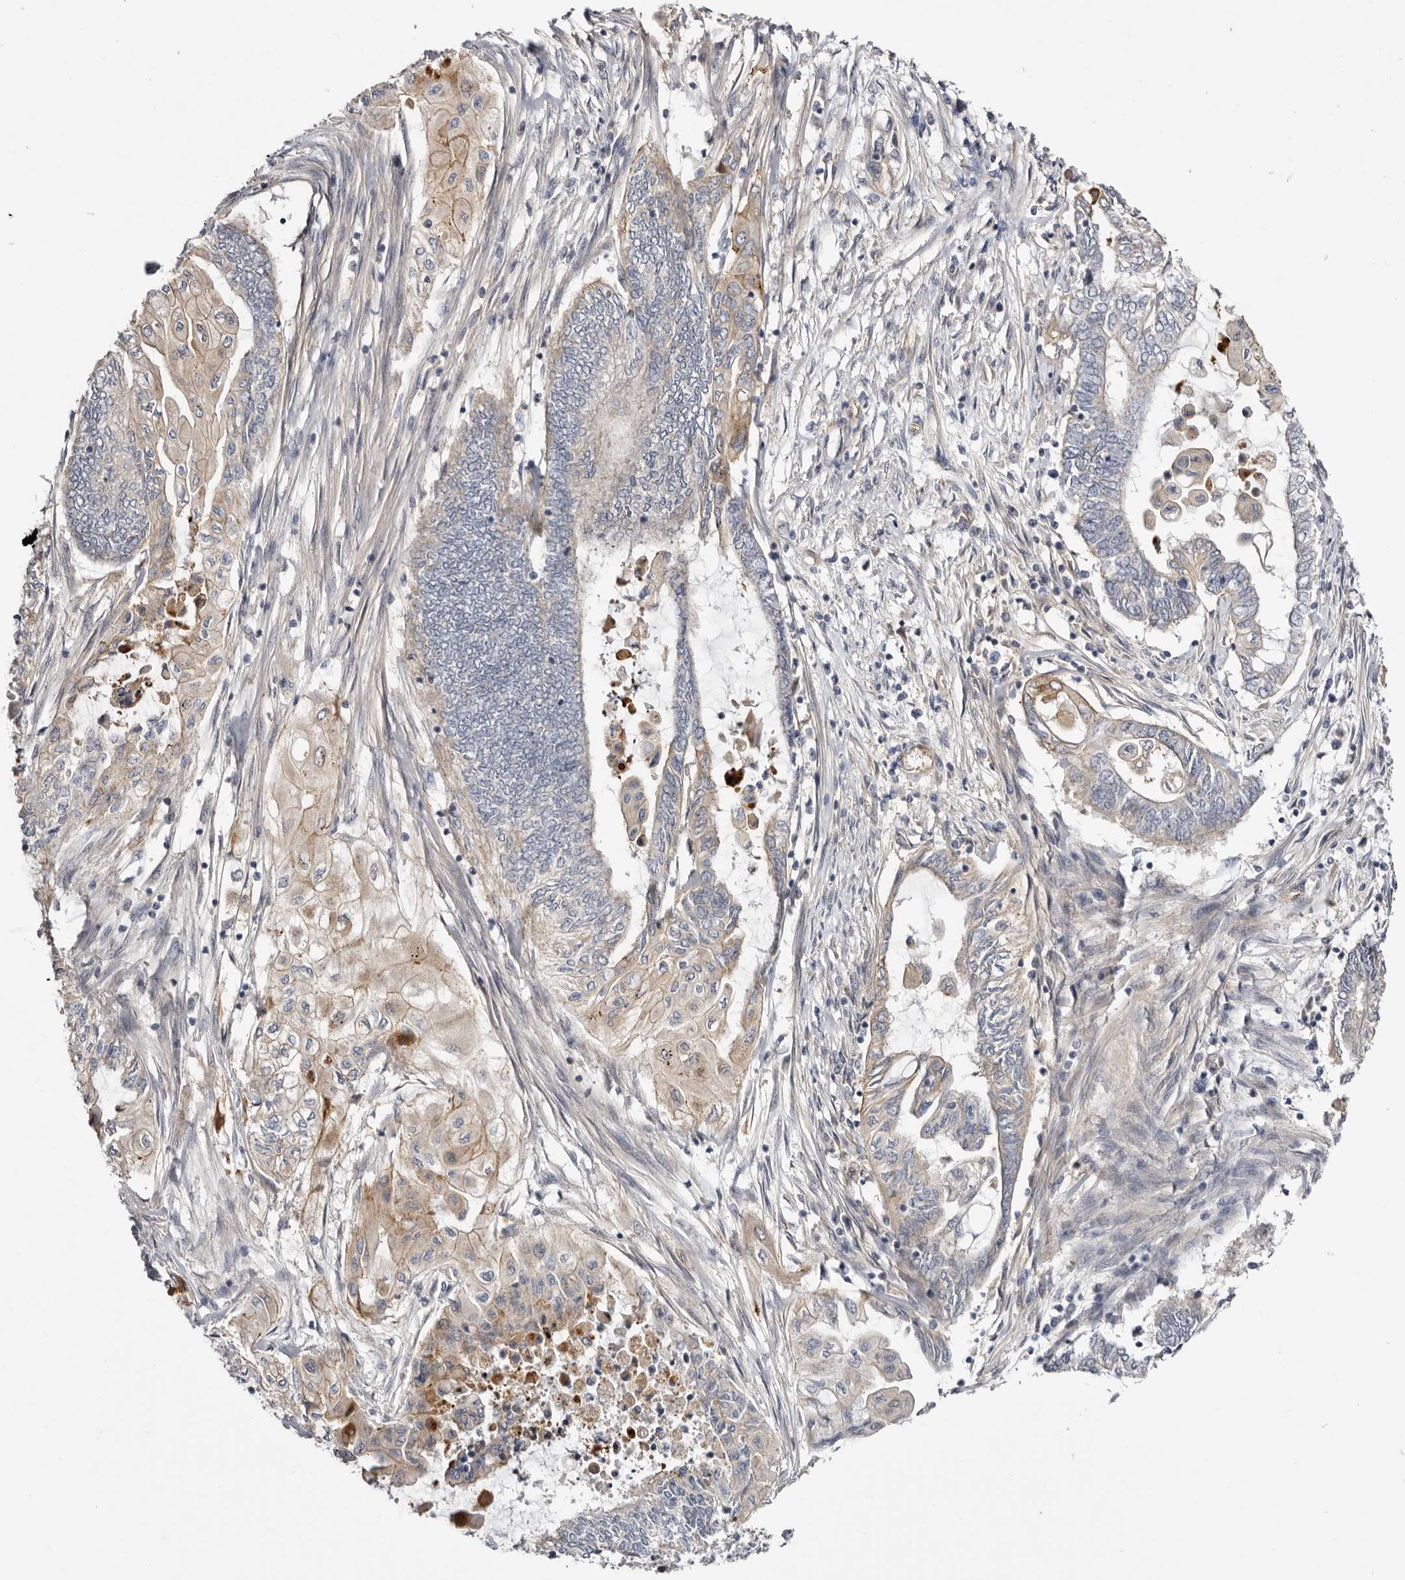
{"staining": {"intensity": "weak", "quantity": "<25%", "location": "cytoplasmic/membranous"}, "tissue": "endometrial cancer", "cell_type": "Tumor cells", "image_type": "cancer", "snomed": [{"axis": "morphology", "description": "Adenocarcinoma, NOS"}, {"axis": "topography", "description": "Uterus"}, {"axis": "topography", "description": "Endometrium"}], "caption": "There is no significant expression in tumor cells of adenocarcinoma (endometrial).", "gene": "PANK4", "patient": {"sex": "female", "age": 70}}